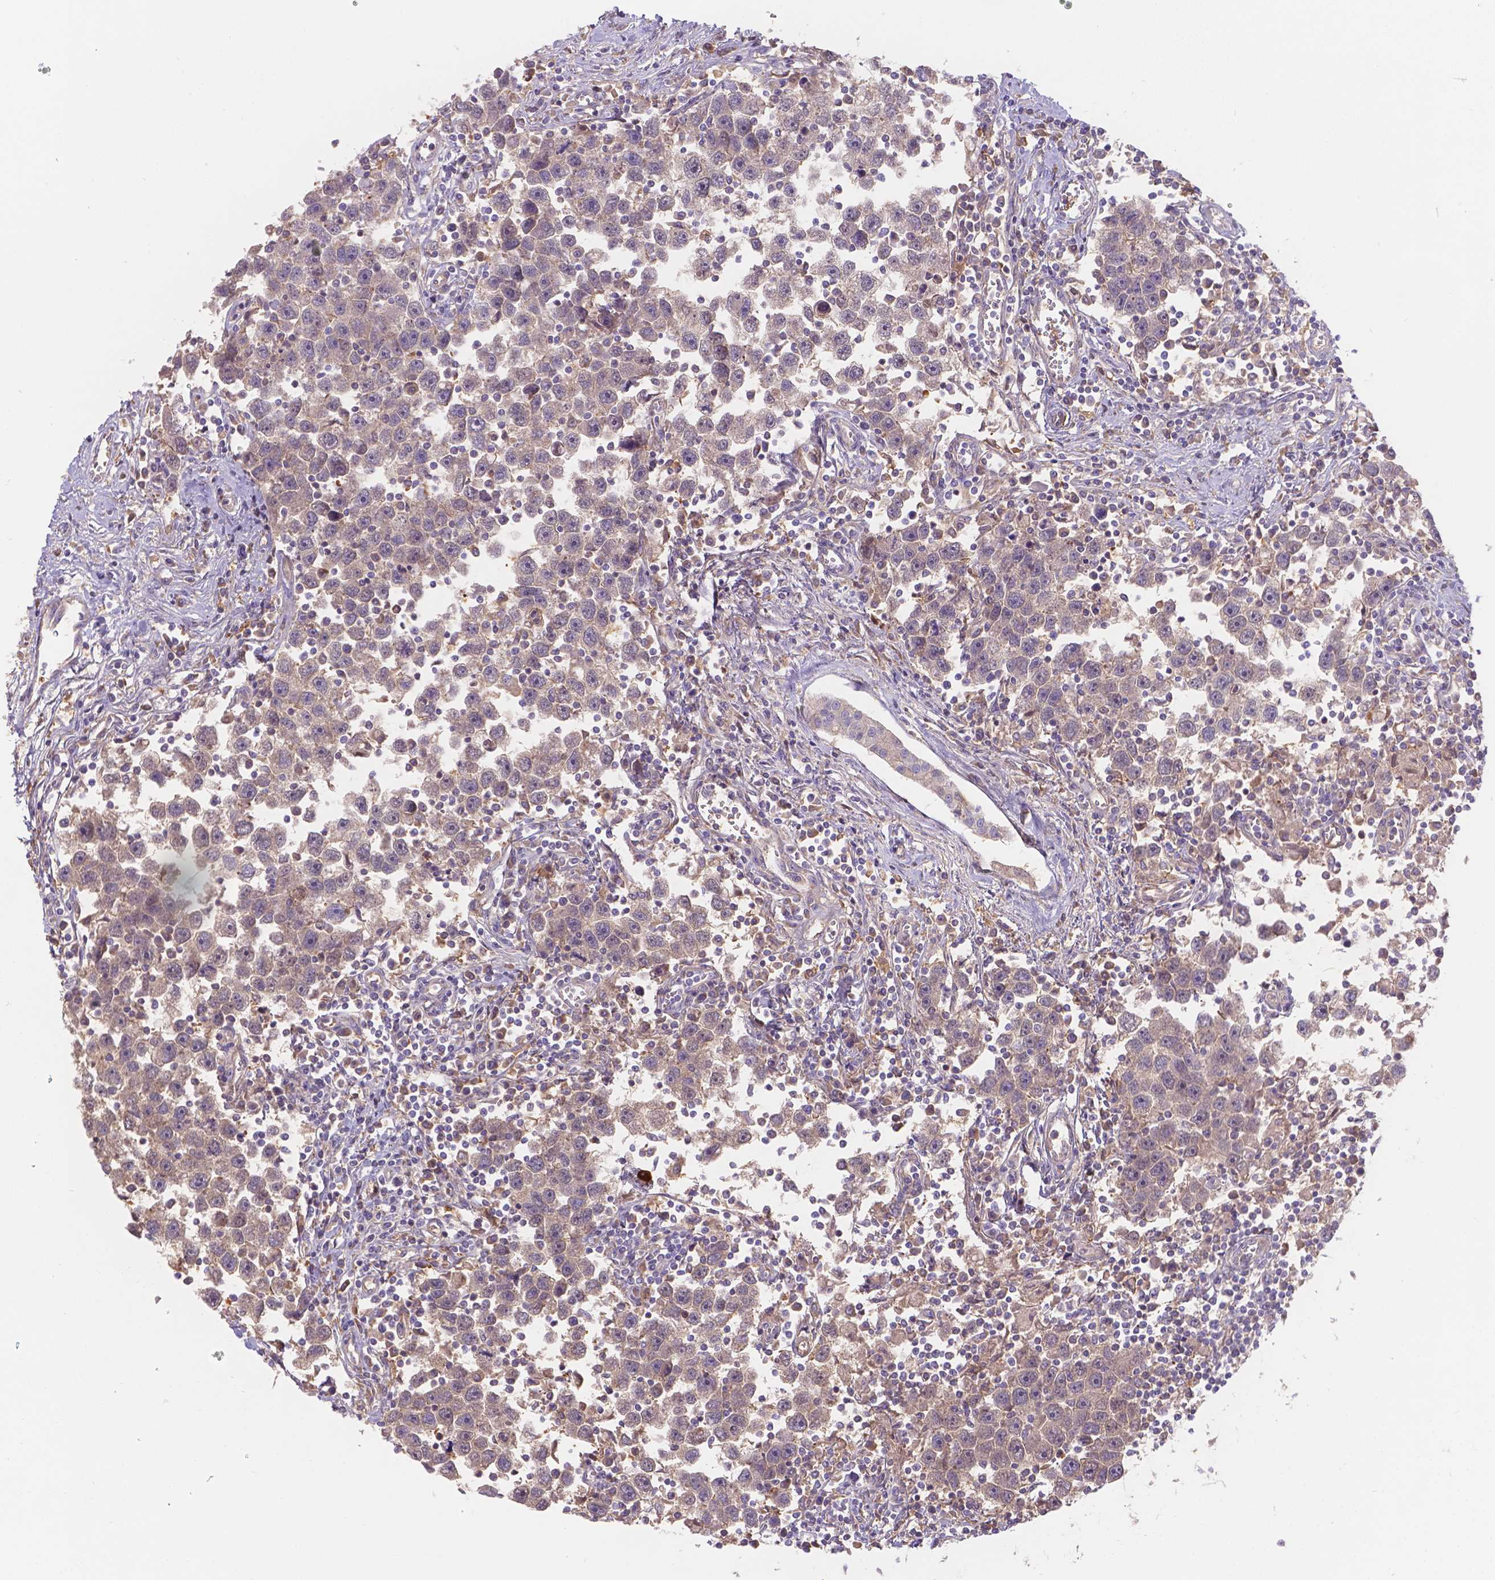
{"staining": {"intensity": "weak", "quantity": ">75%", "location": "cytoplasmic/membranous"}, "tissue": "testis cancer", "cell_type": "Tumor cells", "image_type": "cancer", "snomed": [{"axis": "morphology", "description": "Seminoma, NOS"}, {"axis": "topography", "description": "Testis"}], "caption": "This image shows immunohistochemistry (IHC) staining of human seminoma (testis), with low weak cytoplasmic/membranous positivity in approximately >75% of tumor cells.", "gene": "CDK10", "patient": {"sex": "male", "age": 30}}